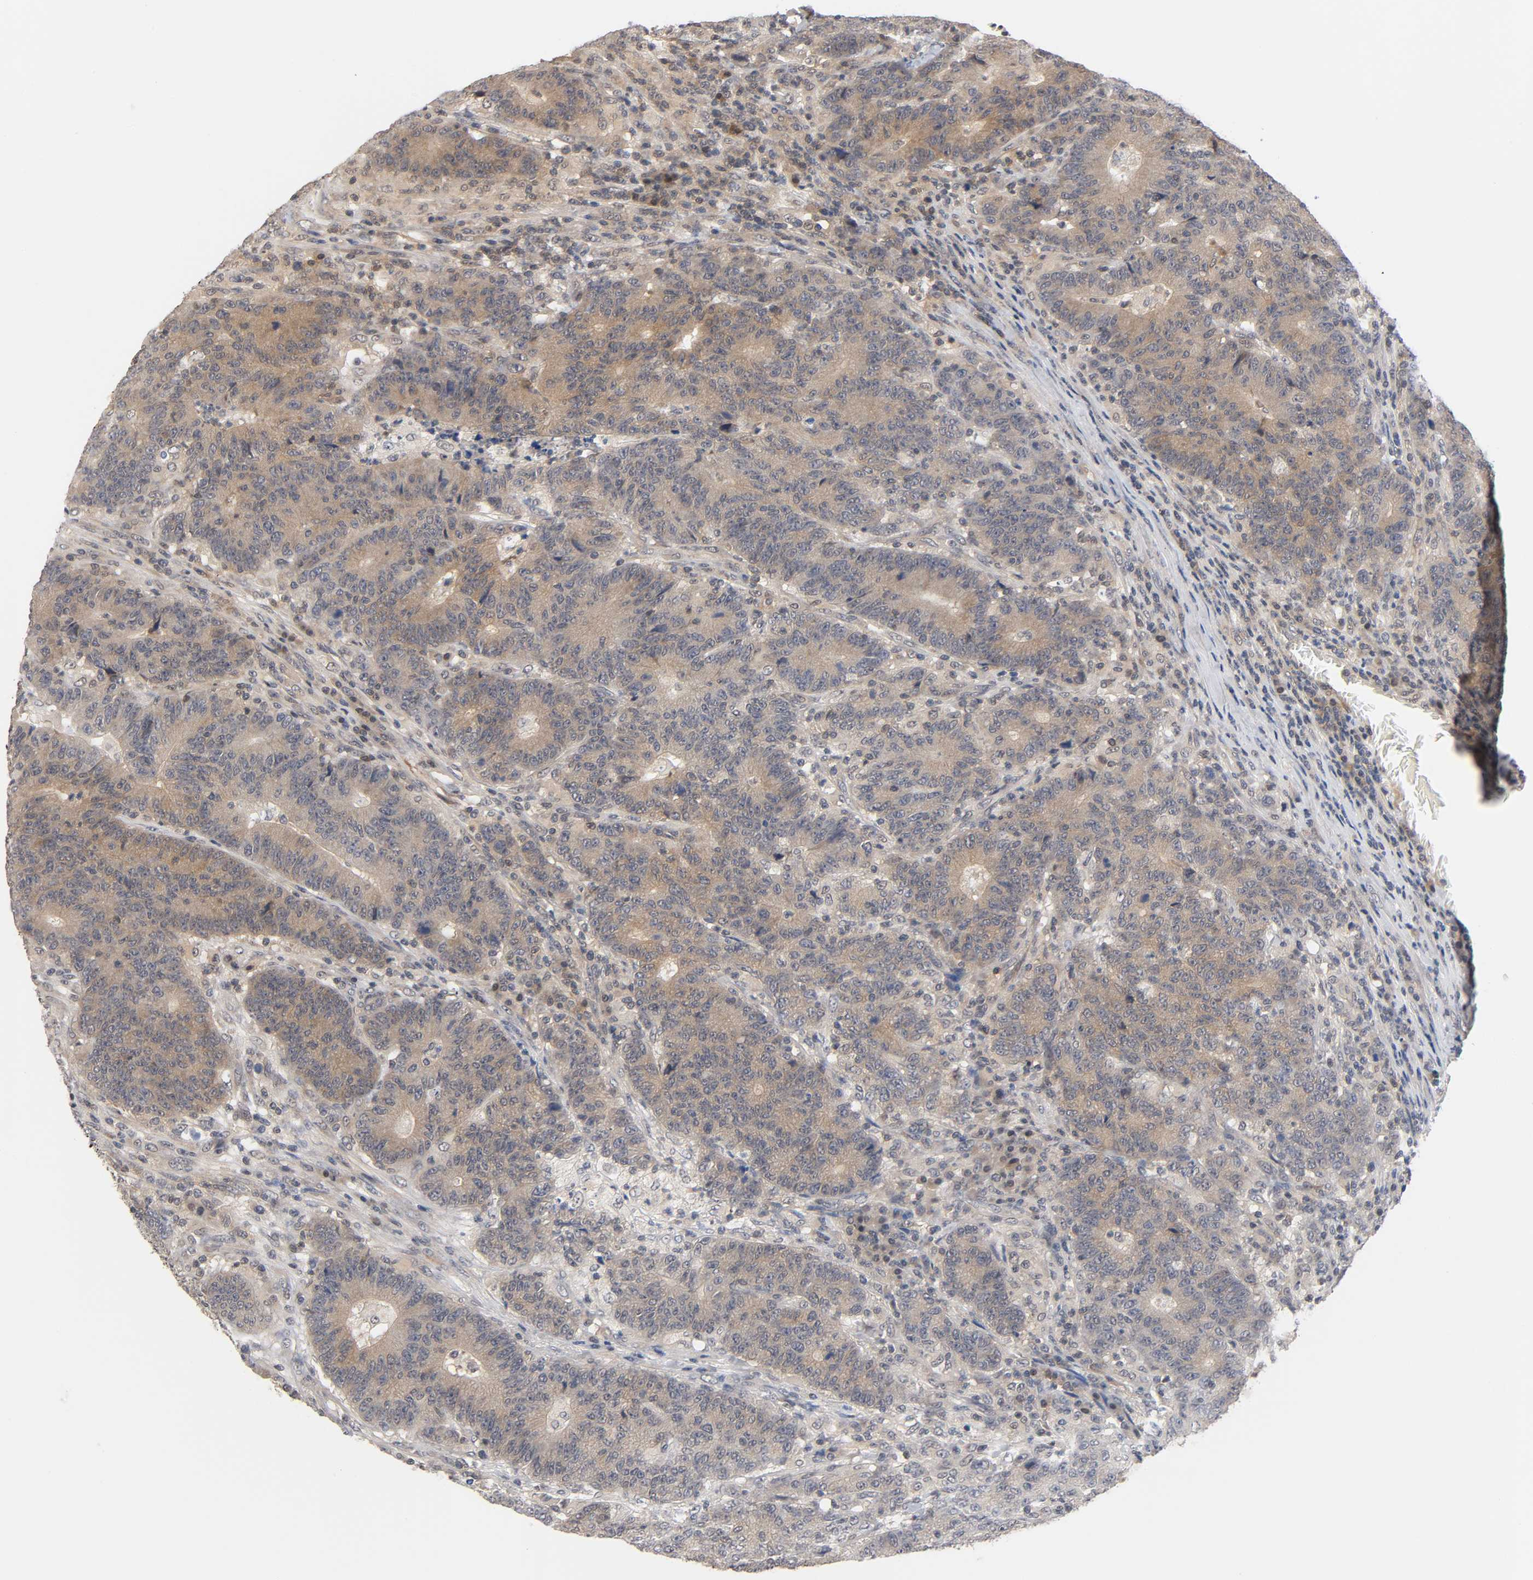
{"staining": {"intensity": "weak", "quantity": ">75%", "location": "cytoplasmic/membranous"}, "tissue": "colorectal cancer", "cell_type": "Tumor cells", "image_type": "cancer", "snomed": [{"axis": "morphology", "description": "Normal tissue, NOS"}, {"axis": "morphology", "description": "Adenocarcinoma, NOS"}, {"axis": "topography", "description": "Colon"}], "caption": "IHC of colorectal cancer (adenocarcinoma) displays low levels of weak cytoplasmic/membranous expression in approximately >75% of tumor cells.", "gene": "PRKAB1", "patient": {"sex": "female", "age": 75}}